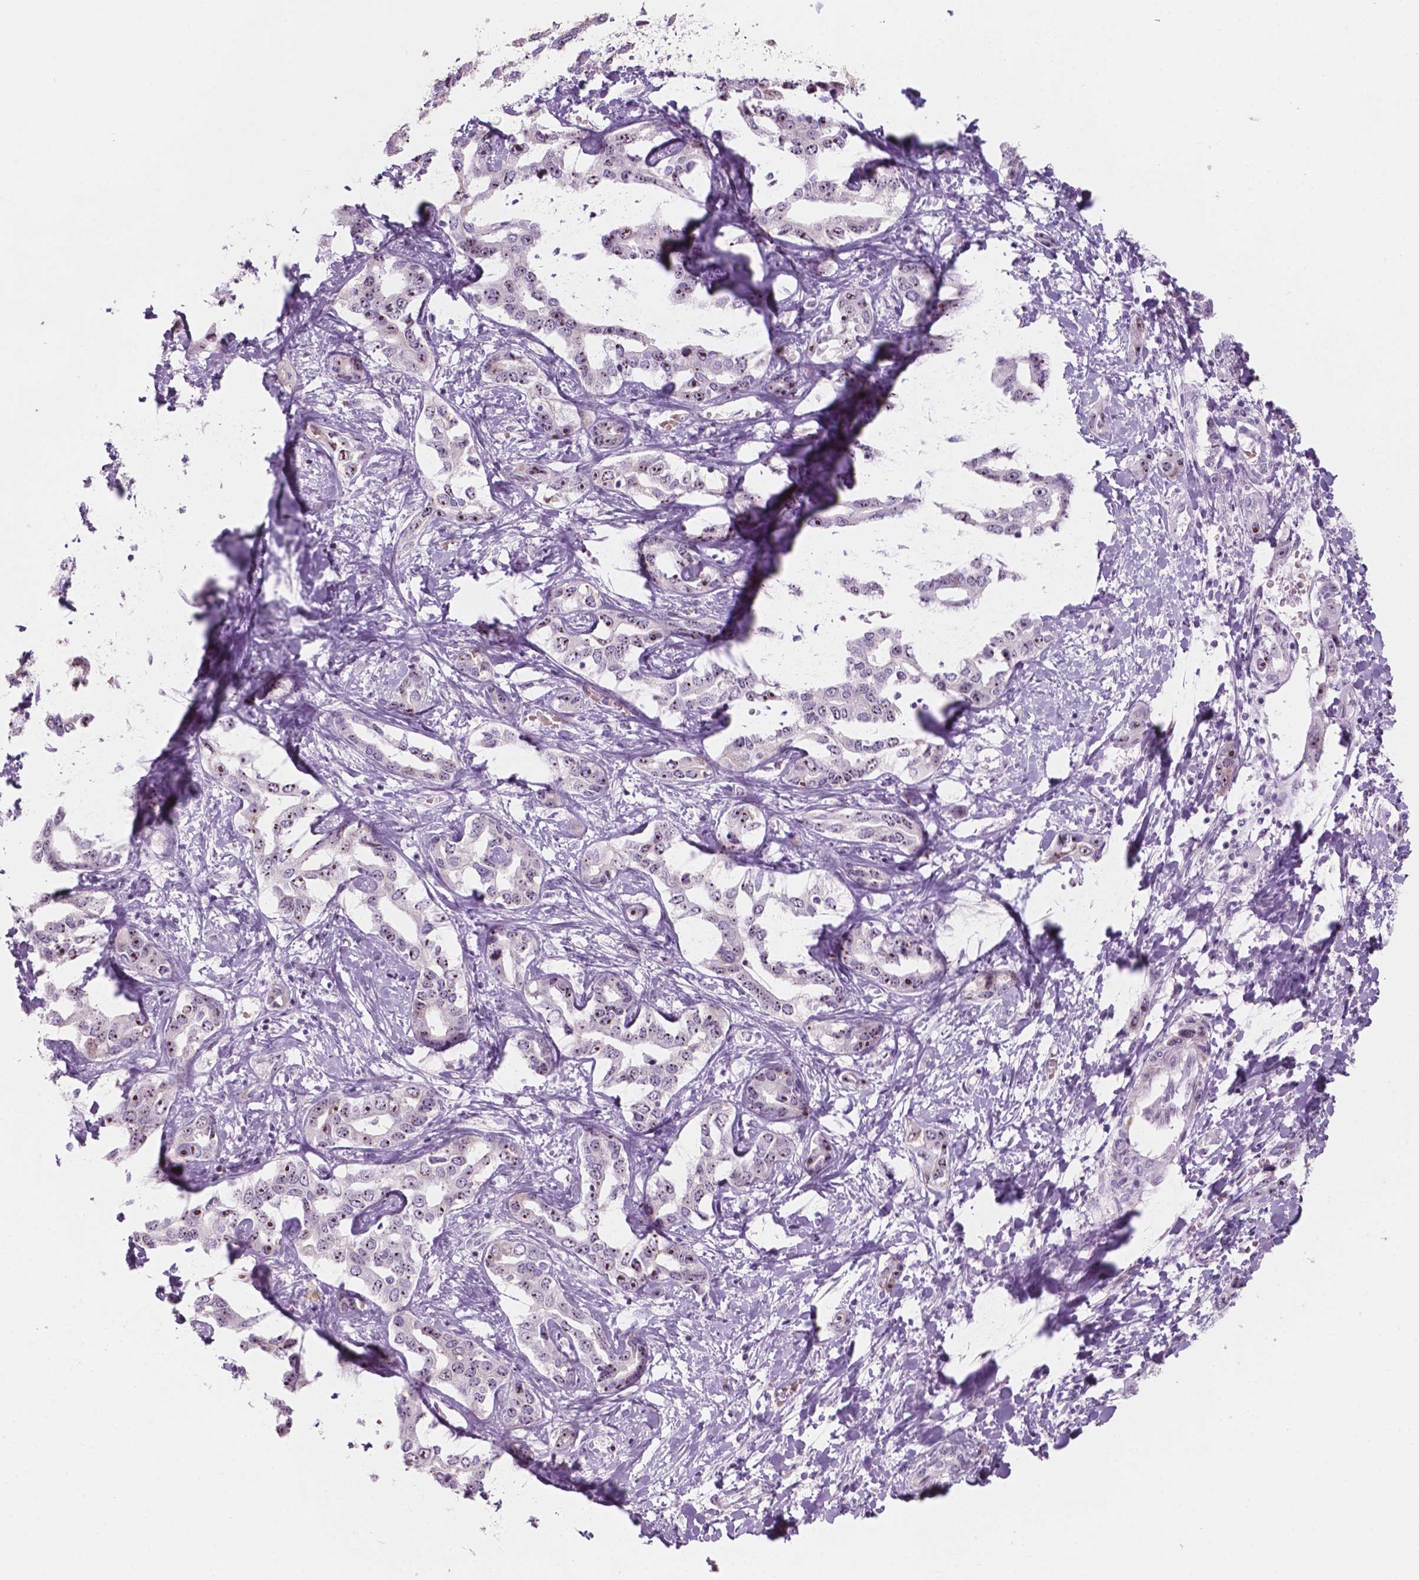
{"staining": {"intensity": "moderate", "quantity": "25%-75%", "location": "nuclear"}, "tissue": "liver cancer", "cell_type": "Tumor cells", "image_type": "cancer", "snomed": [{"axis": "morphology", "description": "Cholangiocarcinoma"}, {"axis": "topography", "description": "Liver"}], "caption": "A brown stain shows moderate nuclear positivity of a protein in human liver cancer tumor cells. The protein of interest is shown in brown color, while the nuclei are stained blue.", "gene": "ZNF853", "patient": {"sex": "male", "age": 59}}